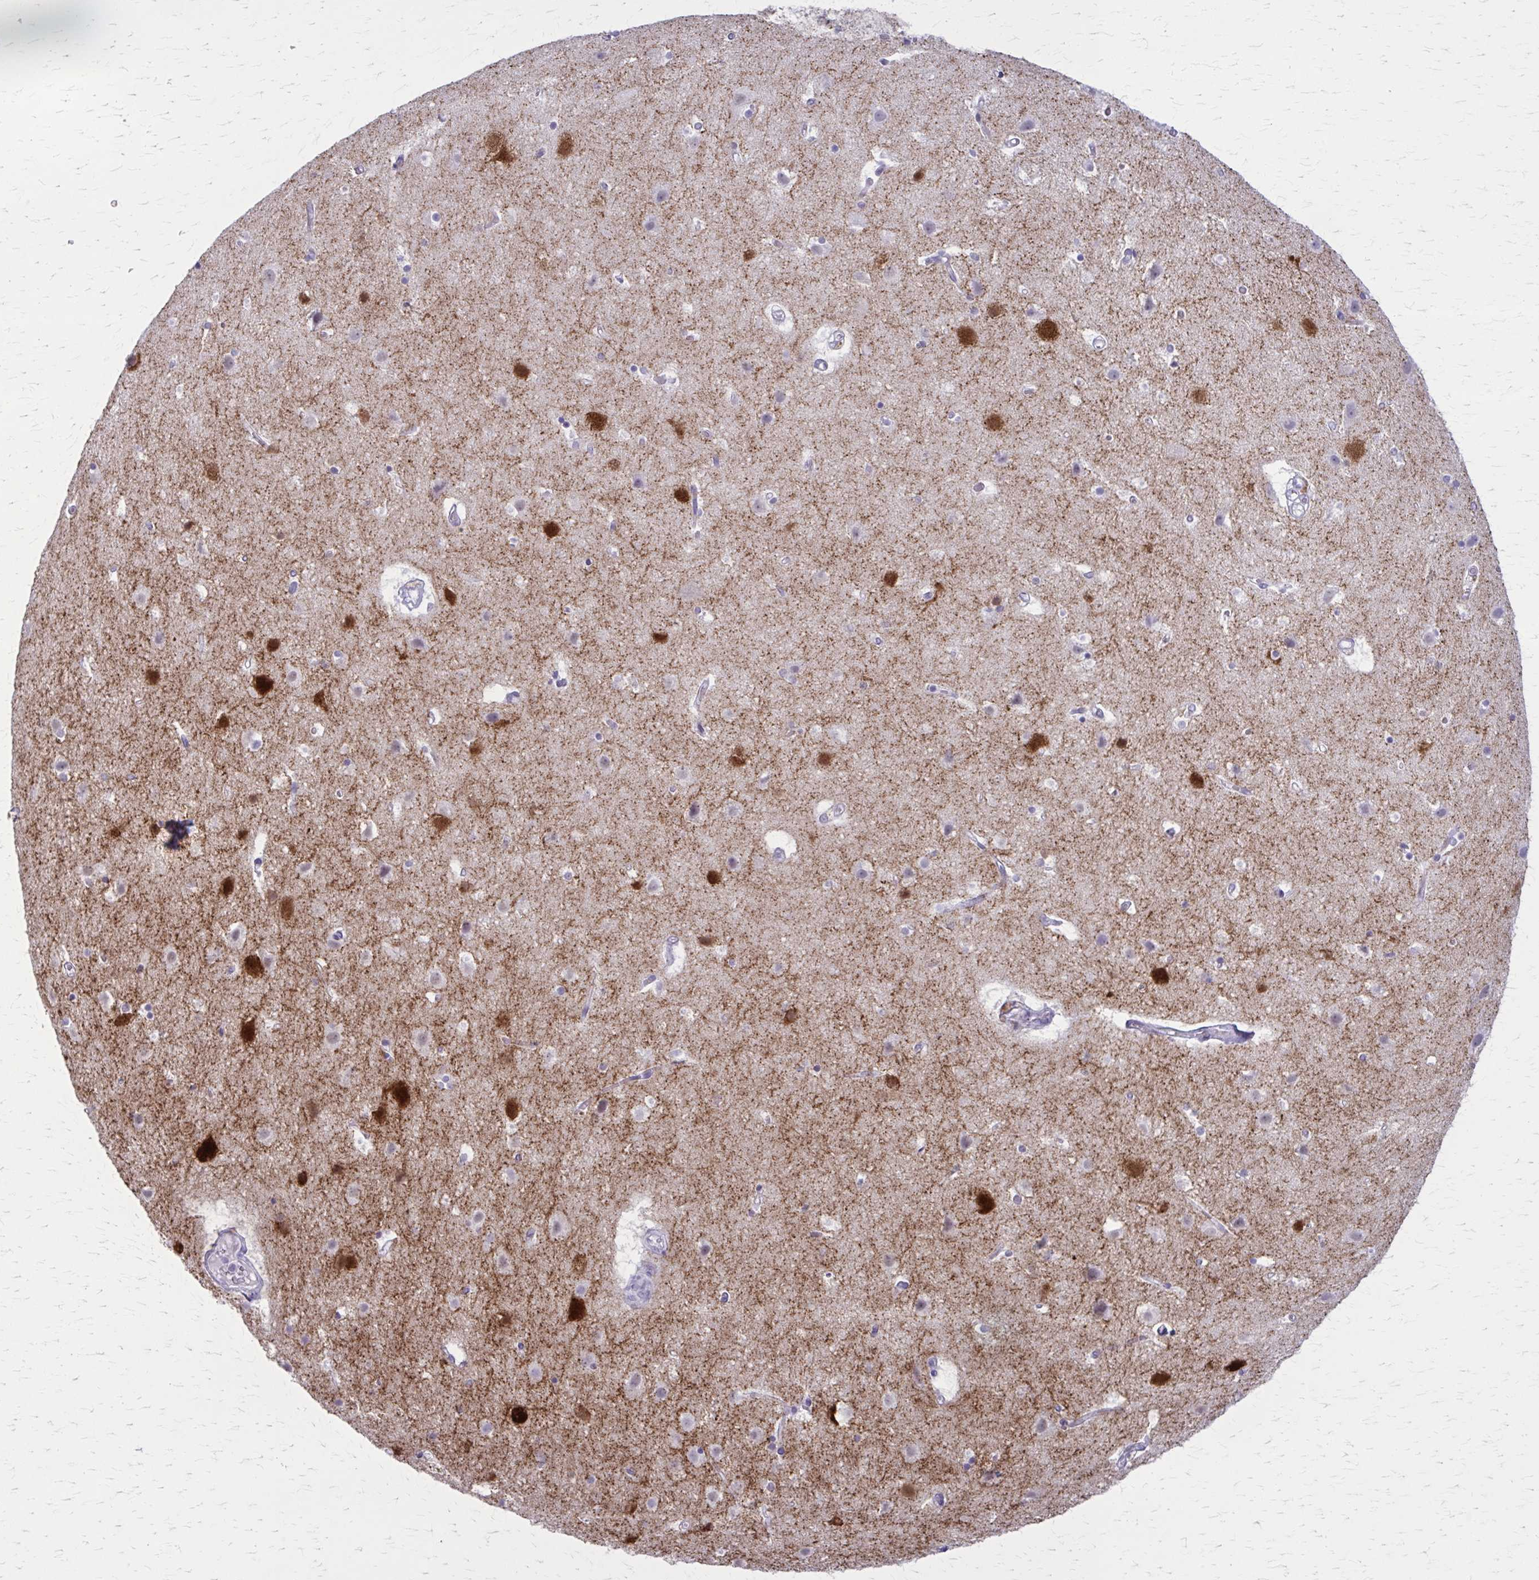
{"staining": {"intensity": "negative", "quantity": "none", "location": "none"}, "tissue": "cerebral cortex", "cell_type": "Endothelial cells", "image_type": "normal", "snomed": [{"axis": "morphology", "description": "Normal tissue, NOS"}, {"axis": "topography", "description": "Cerebral cortex"}], "caption": "High magnification brightfield microscopy of benign cerebral cortex stained with DAB (3,3'-diaminobenzidine) (brown) and counterstained with hematoxylin (blue): endothelial cells show no significant positivity.", "gene": "GAD1", "patient": {"sex": "female", "age": 52}}